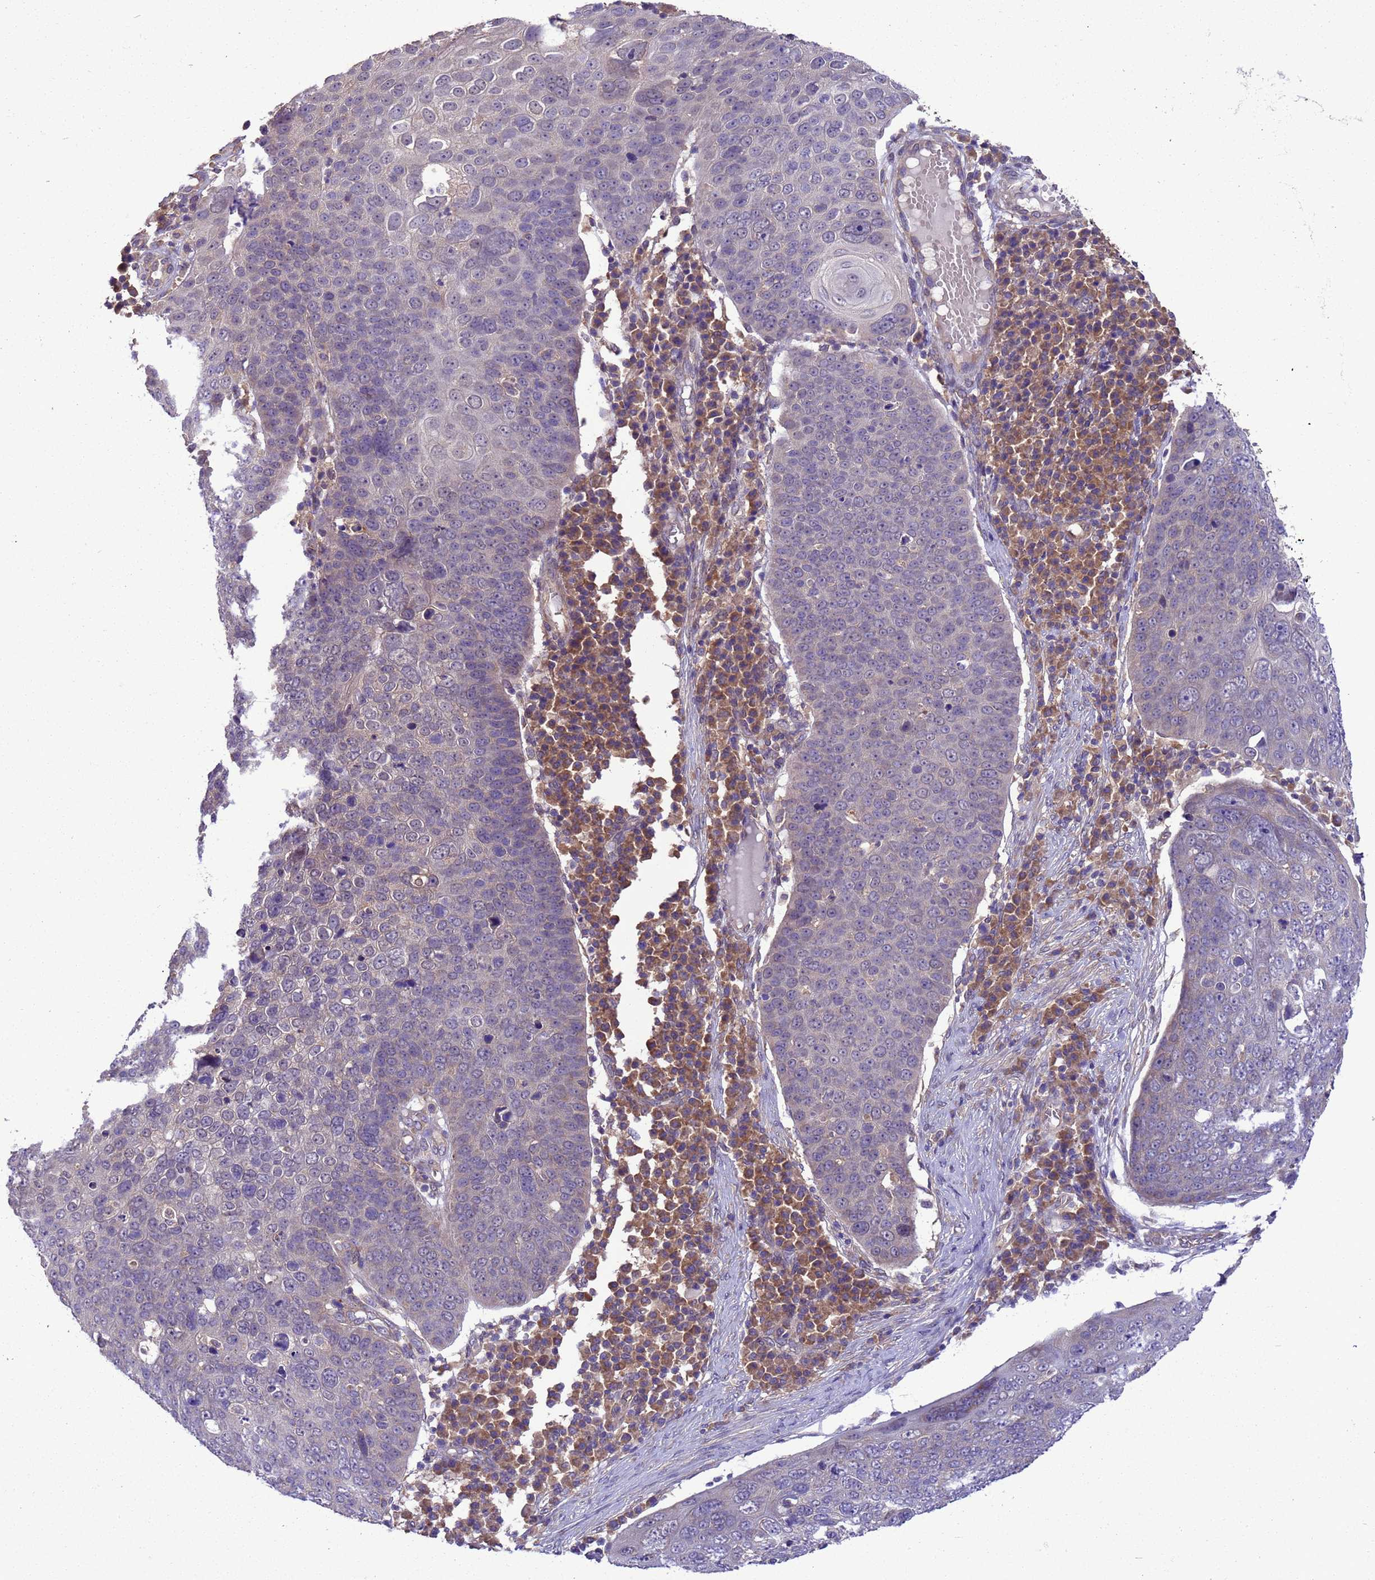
{"staining": {"intensity": "weak", "quantity": "<25%", "location": "cytoplasmic/membranous"}, "tissue": "skin cancer", "cell_type": "Tumor cells", "image_type": "cancer", "snomed": [{"axis": "morphology", "description": "Squamous cell carcinoma, NOS"}, {"axis": "topography", "description": "Skin"}], "caption": "A high-resolution histopathology image shows immunohistochemistry staining of skin cancer, which reveals no significant positivity in tumor cells.", "gene": "ARHGAP12", "patient": {"sex": "male", "age": 71}}